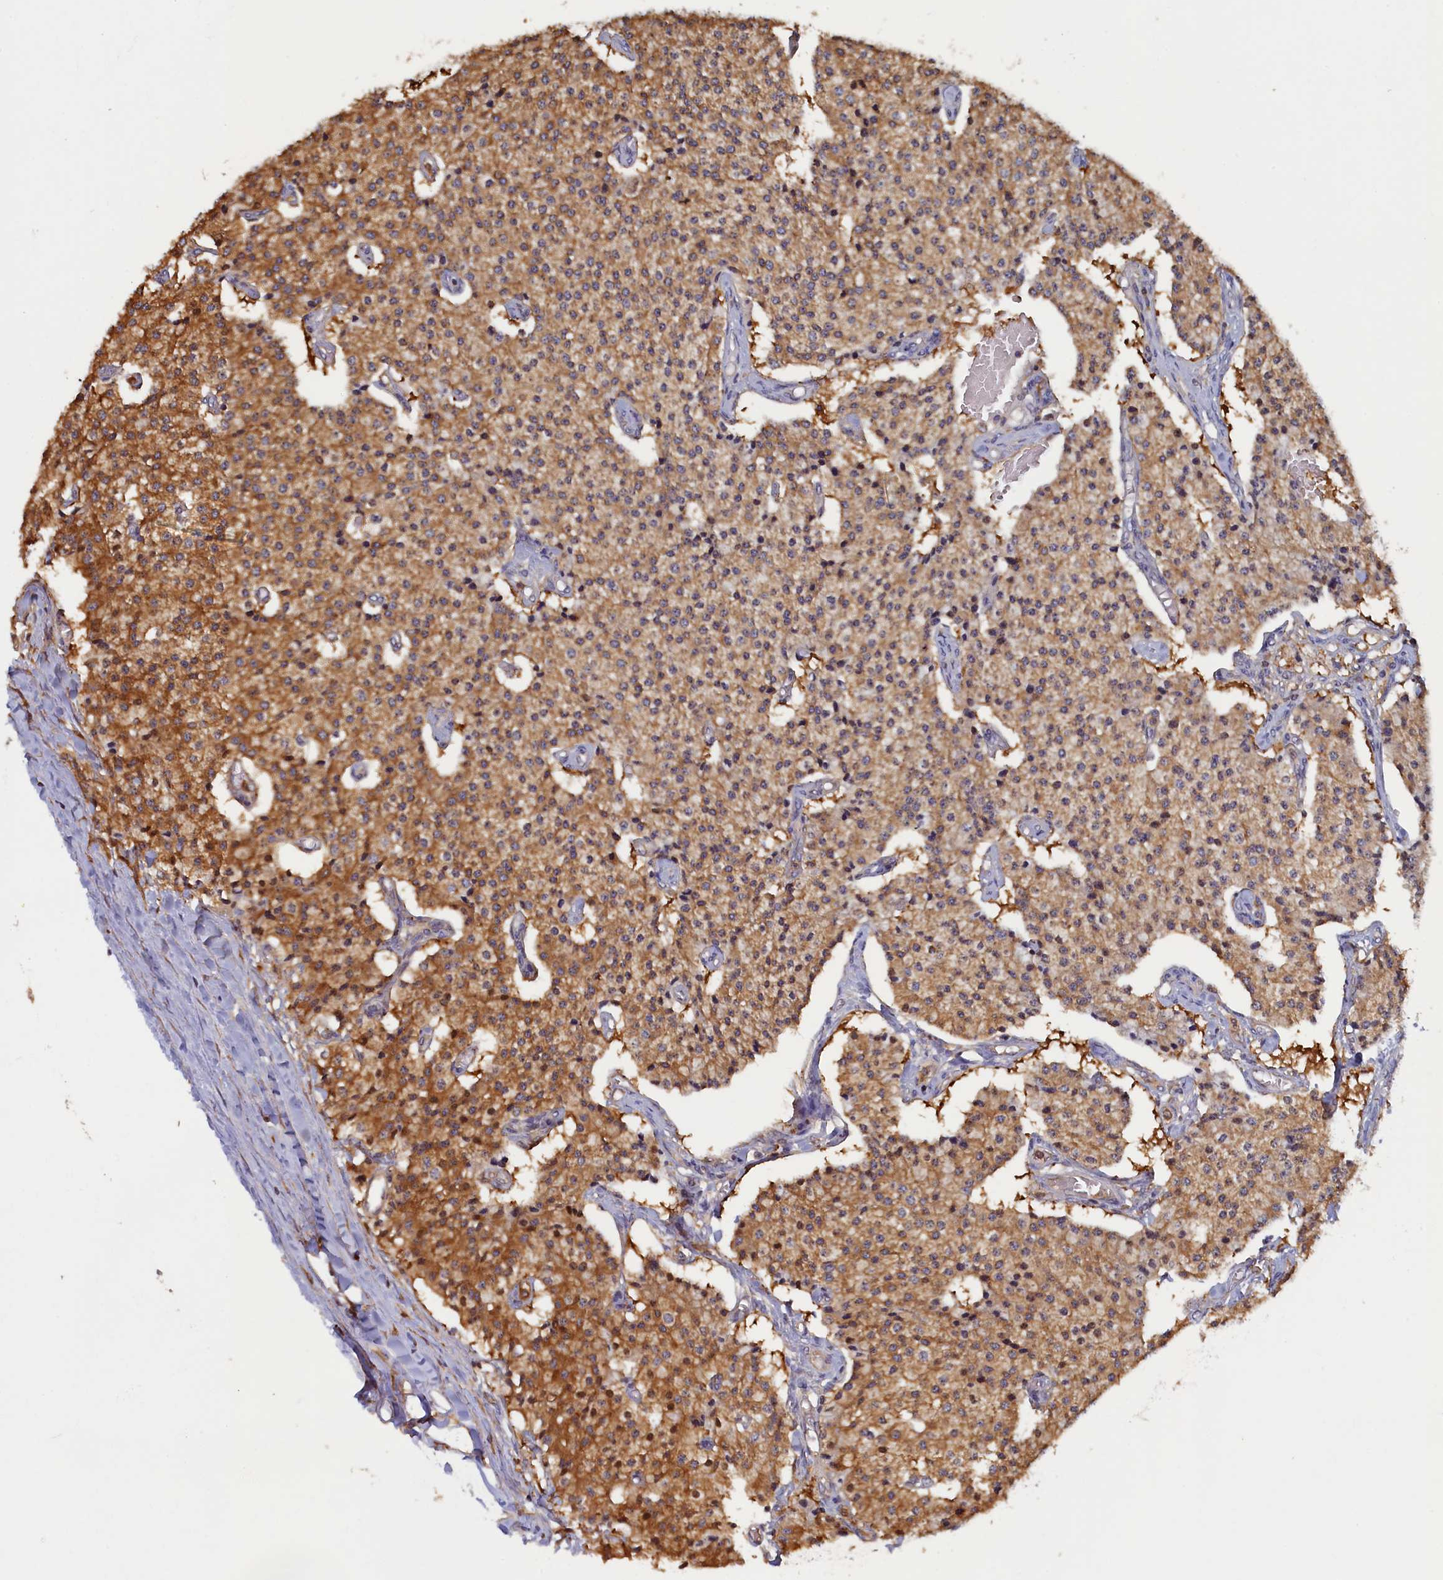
{"staining": {"intensity": "moderate", "quantity": ">75%", "location": "cytoplasmic/membranous"}, "tissue": "carcinoid", "cell_type": "Tumor cells", "image_type": "cancer", "snomed": [{"axis": "morphology", "description": "Carcinoid, malignant, NOS"}, {"axis": "topography", "description": "Colon"}], "caption": "Malignant carcinoid stained with immunohistochemistry (IHC) exhibits moderate cytoplasmic/membranous expression in approximately >75% of tumor cells. Immunohistochemistry (ihc) stains the protein in brown and the nuclei are stained blue.", "gene": "TIMM8B", "patient": {"sex": "female", "age": 52}}